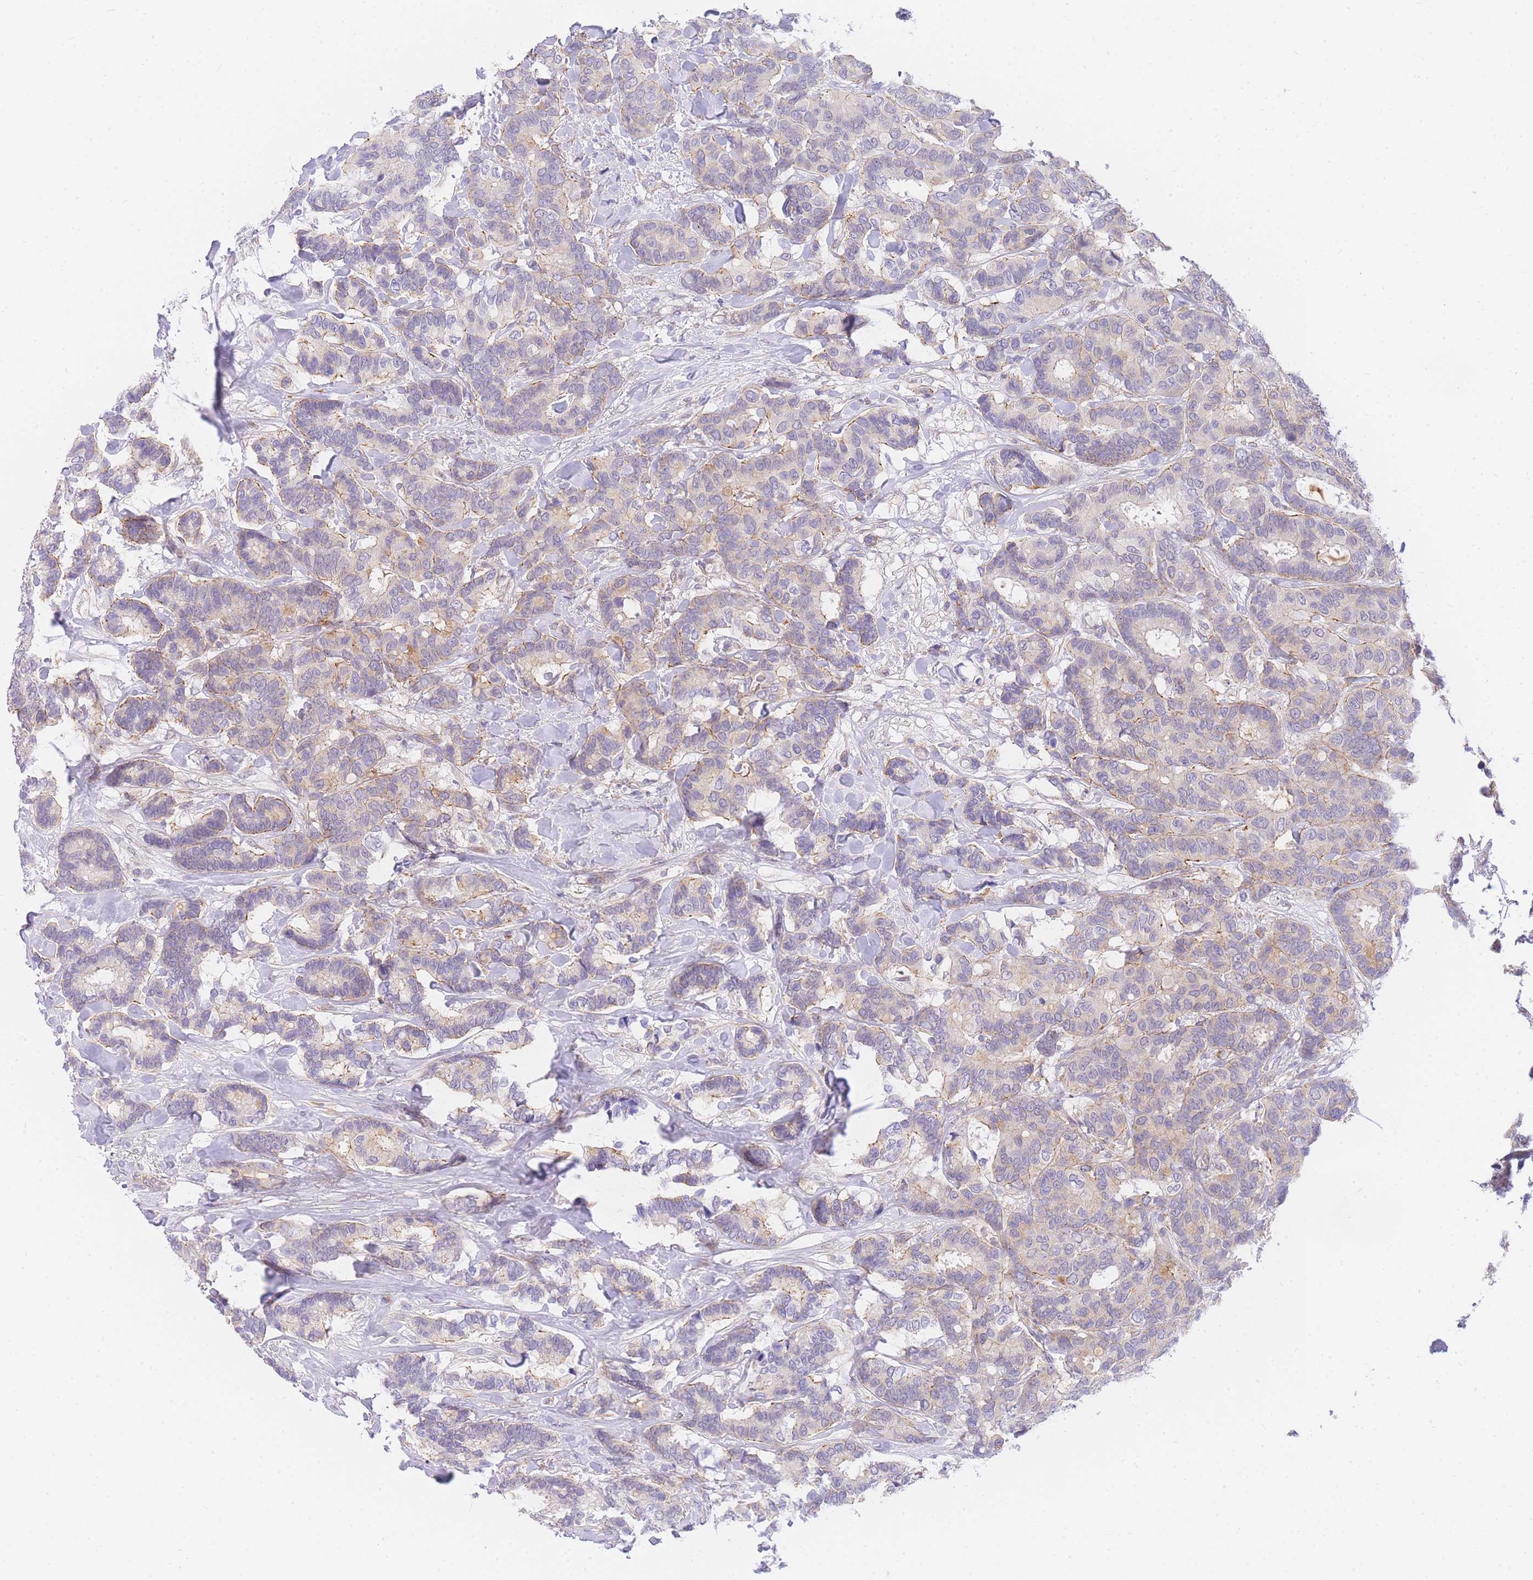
{"staining": {"intensity": "weak", "quantity": "<25%", "location": "cytoplasmic/membranous"}, "tissue": "breast cancer", "cell_type": "Tumor cells", "image_type": "cancer", "snomed": [{"axis": "morphology", "description": "Normal tissue, NOS"}, {"axis": "morphology", "description": "Duct carcinoma"}, {"axis": "topography", "description": "Breast"}], "caption": "Immunohistochemistry image of neoplastic tissue: breast infiltrating ductal carcinoma stained with DAB demonstrates no significant protein staining in tumor cells. Brightfield microscopy of immunohistochemistry stained with DAB (3,3'-diaminobenzidine) (brown) and hematoxylin (blue), captured at high magnification.", "gene": "SRSF12", "patient": {"sex": "female", "age": 87}}